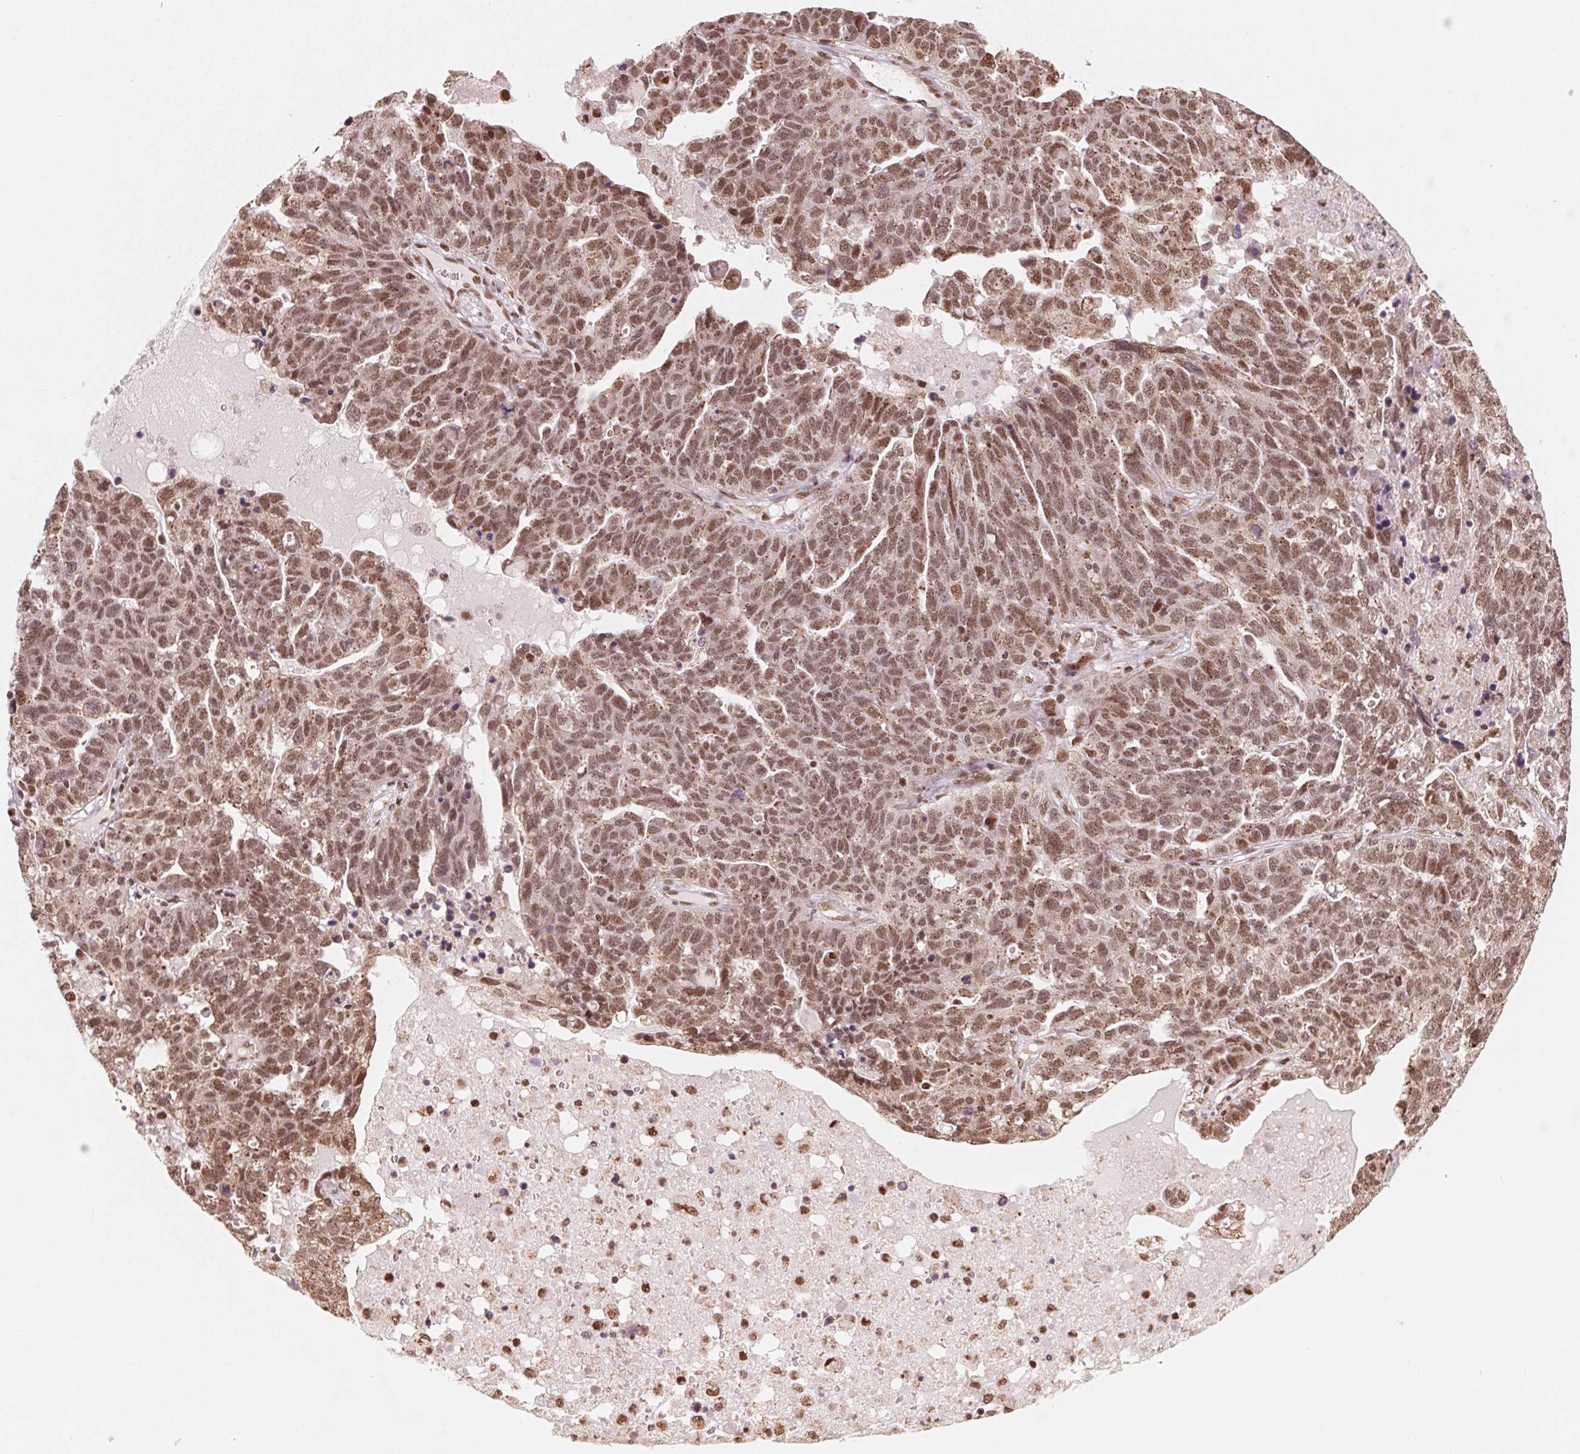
{"staining": {"intensity": "moderate", "quantity": ">75%", "location": "cytoplasmic/membranous,nuclear"}, "tissue": "ovarian cancer", "cell_type": "Tumor cells", "image_type": "cancer", "snomed": [{"axis": "morphology", "description": "Cystadenocarcinoma, serous, NOS"}, {"axis": "topography", "description": "Ovary"}], "caption": "About >75% of tumor cells in human serous cystadenocarcinoma (ovarian) display moderate cytoplasmic/membranous and nuclear protein staining as visualized by brown immunohistochemical staining.", "gene": "TOPORS", "patient": {"sex": "female", "age": 71}}